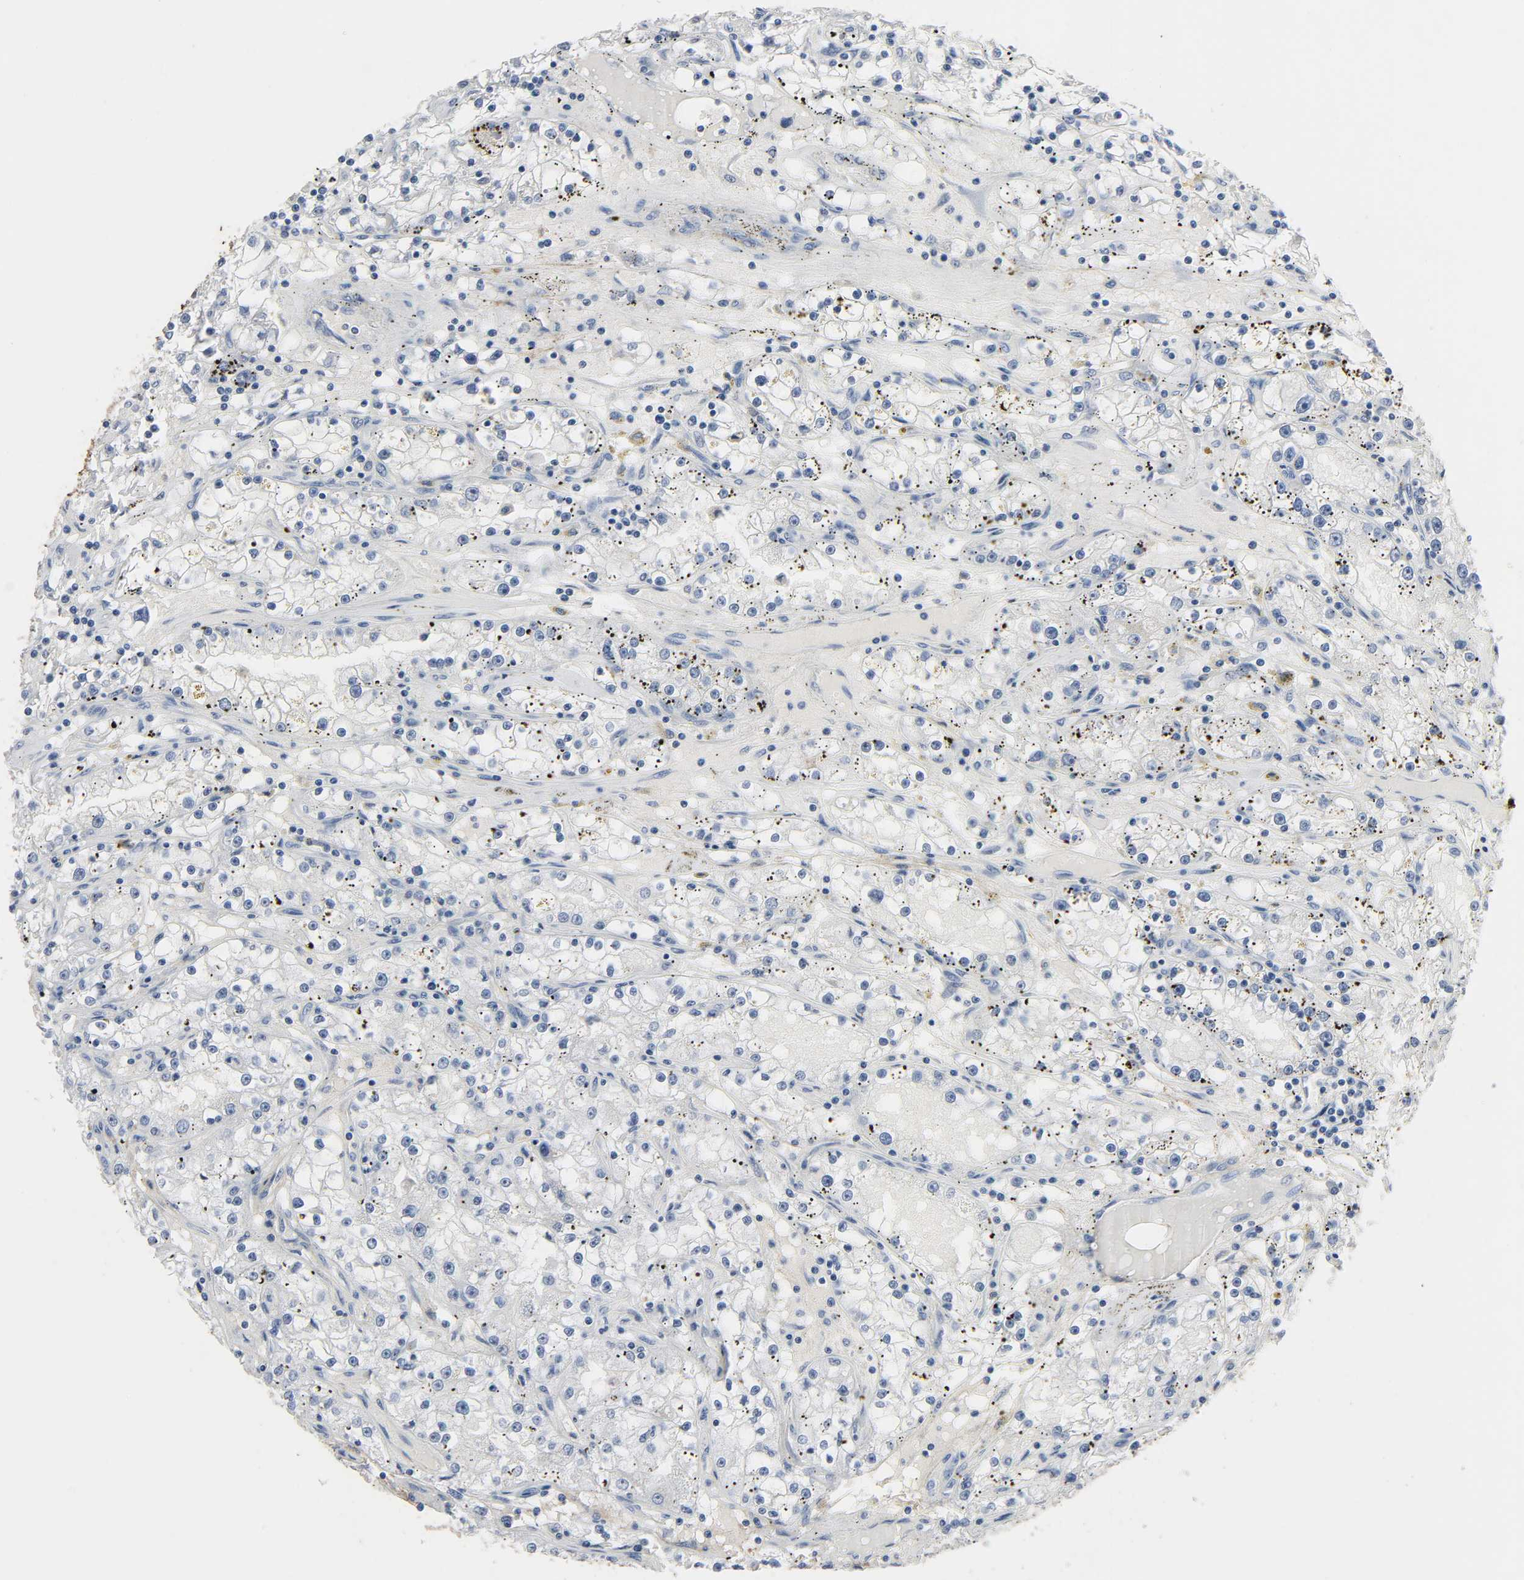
{"staining": {"intensity": "negative", "quantity": "none", "location": "none"}, "tissue": "renal cancer", "cell_type": "Tumor cells", "image_type": "cancer", "snomed": [{"axis": "morphology", "description": "Adenocarcinoma, NOS"}, {"axis": "topography", "description": "Kidney"}], "caption": "This is a micrograph of IHC staining of renal cancer (adenocarcinoma), which shows no staining in tumor cells.", "gene": "FBLN5", "patient": {"sex": "male", "age": 56}}